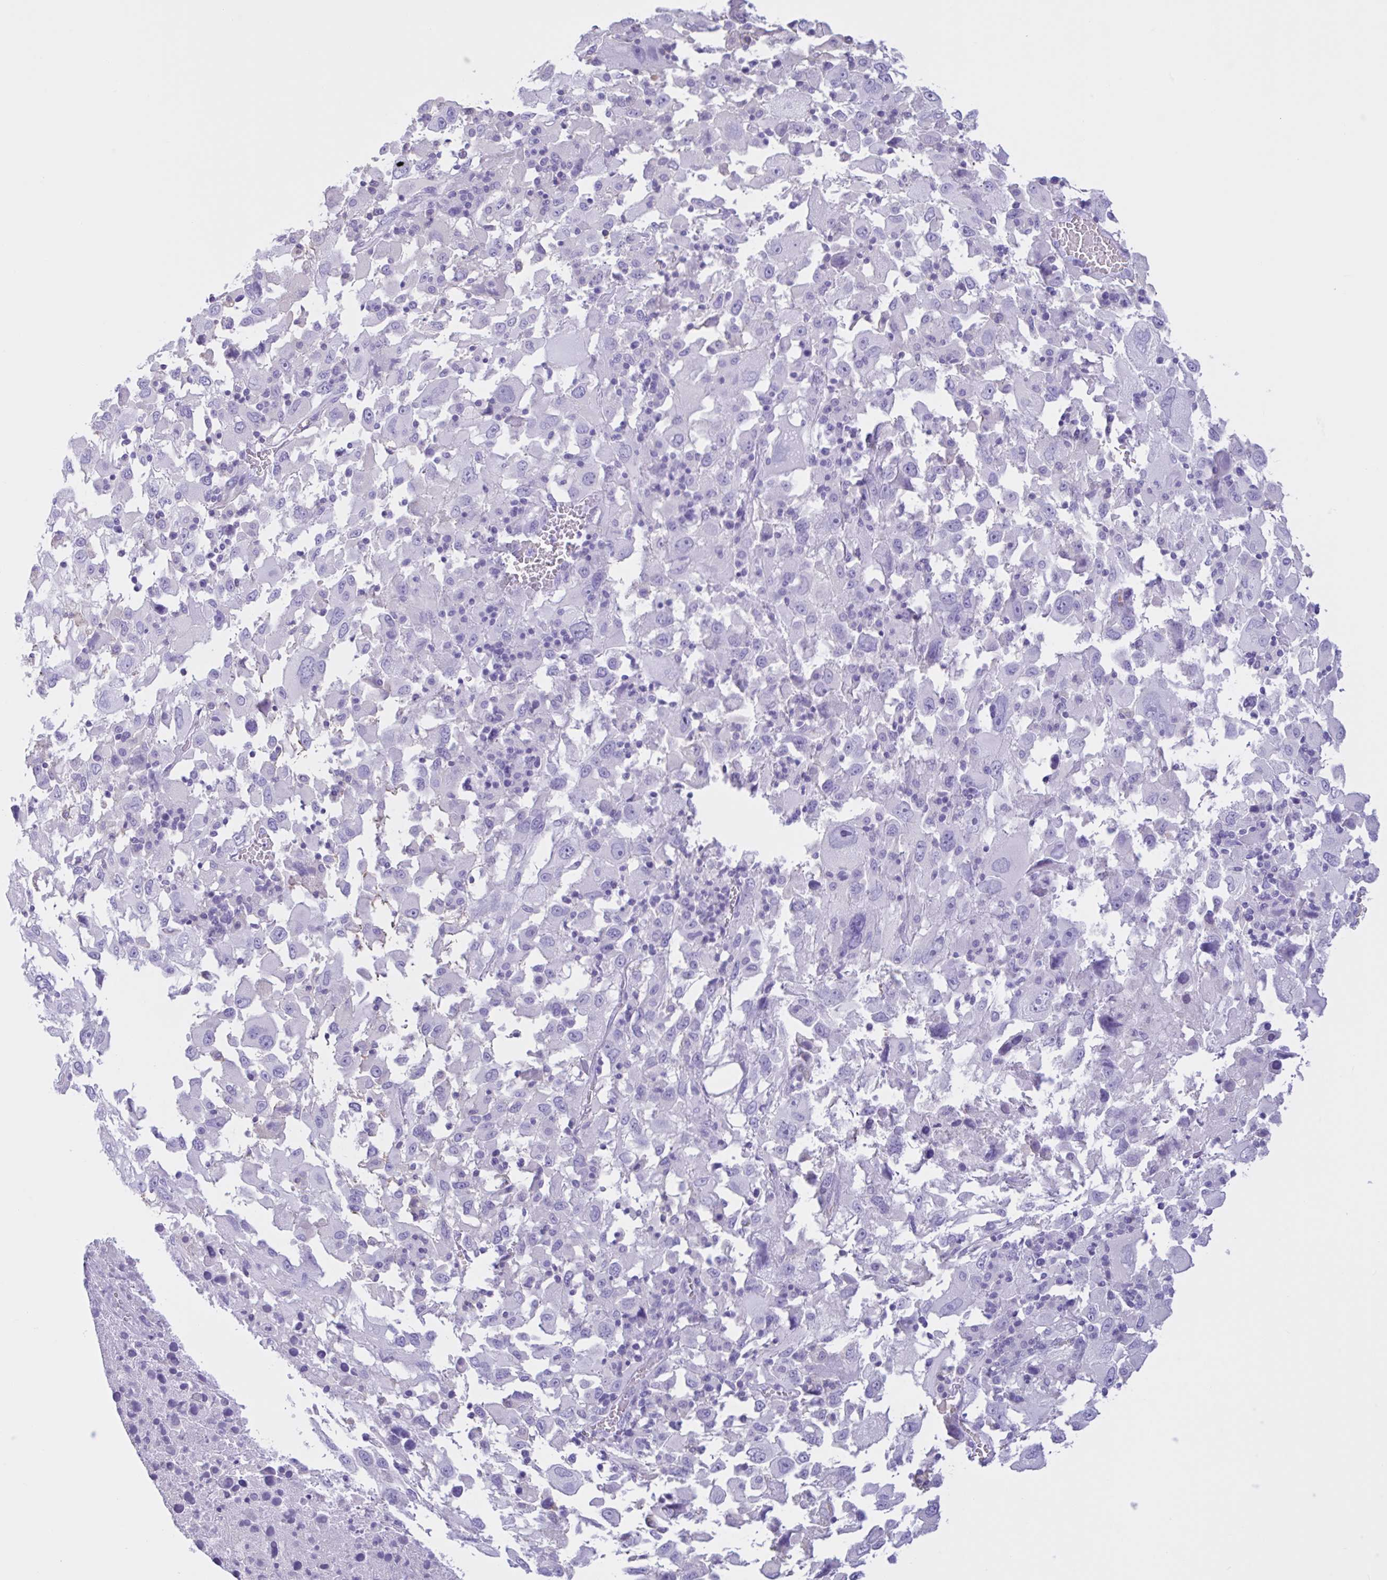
{"staining": {"intensity": "negative", "quantity": "none", "location": "none"}, "tissue": "melanoma", "cell_type": "Tumor cells", "image_type": "cancer", "snomed": [{"axis": "morphology", "description": "Malignant melanoma, Metastatic site"}, {"axis": "topography", "description": "Soft tissue"}], "caption": "DAB (3,3'-diaminobenzidine) immunohistochemical staining of human melanoma shows no significant positivity in tumor cells.", "gene": "LARGE2", "patient": {"sex": "male", "age": 50}}